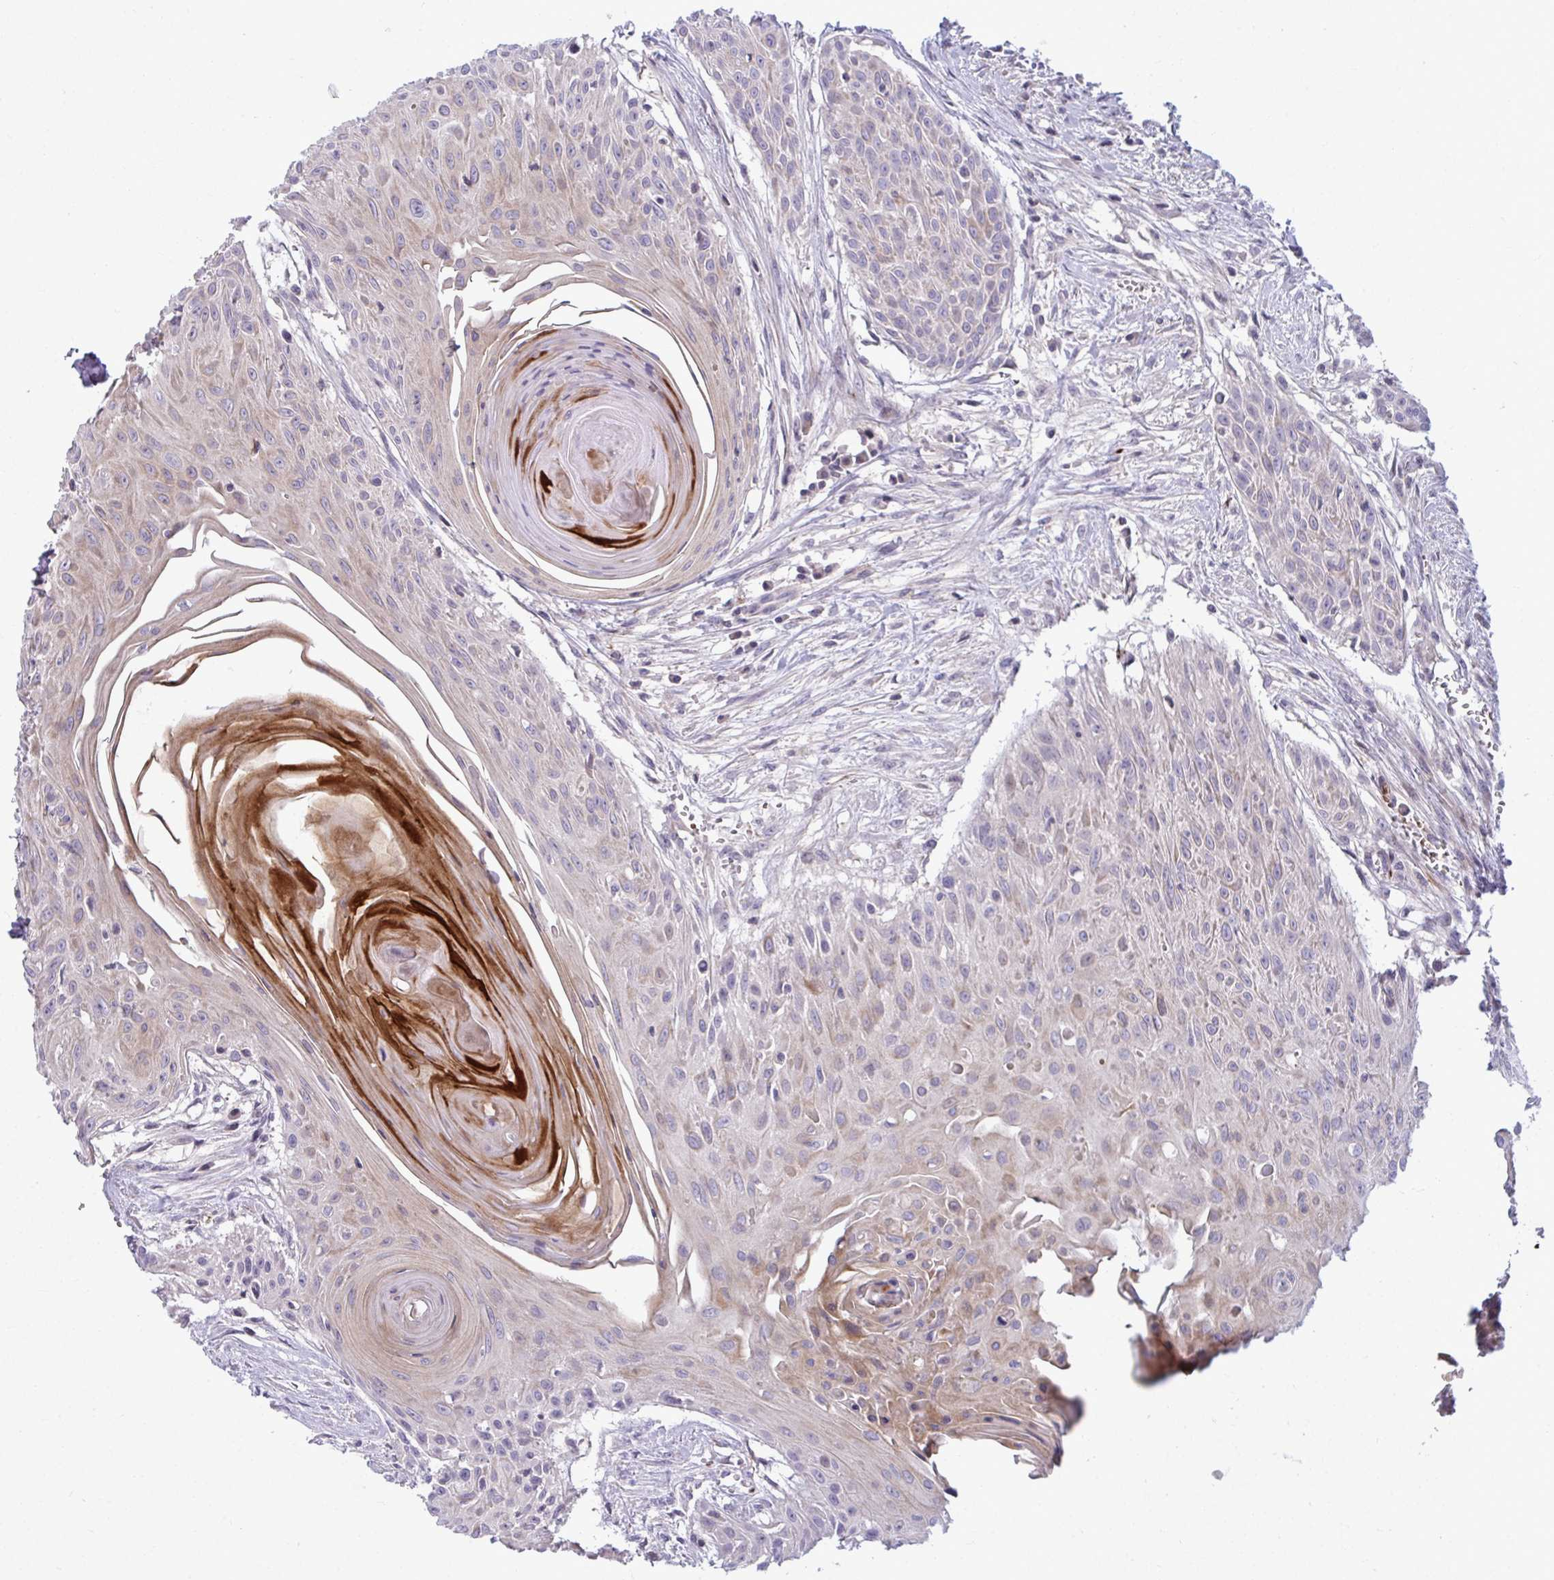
{"staining": {"intensity": "weak", "quantity": "<25%", "location": "cytoplasmic/membranous"}, "tissue": "head and neck cancer", "cell_type": "Tumor cells", "image_type": "cancer", "snomed": [{"axis": "morphology", "description": "Squamous cell carcinoma, NOS"}, {"axis": "topography", "description": "Lymph node"}, {"axis": "topography", "description": "Salivary gland"}, {"axis": "topography", "description": "Head-Neck"}], "caption": "This is an immunohistochemistry image of head and neck squamous cell carcinoma. There is no positivity in tumor cells.", "gene": "SLC14A1", "patient": {"sex": "female", "age": 74}}